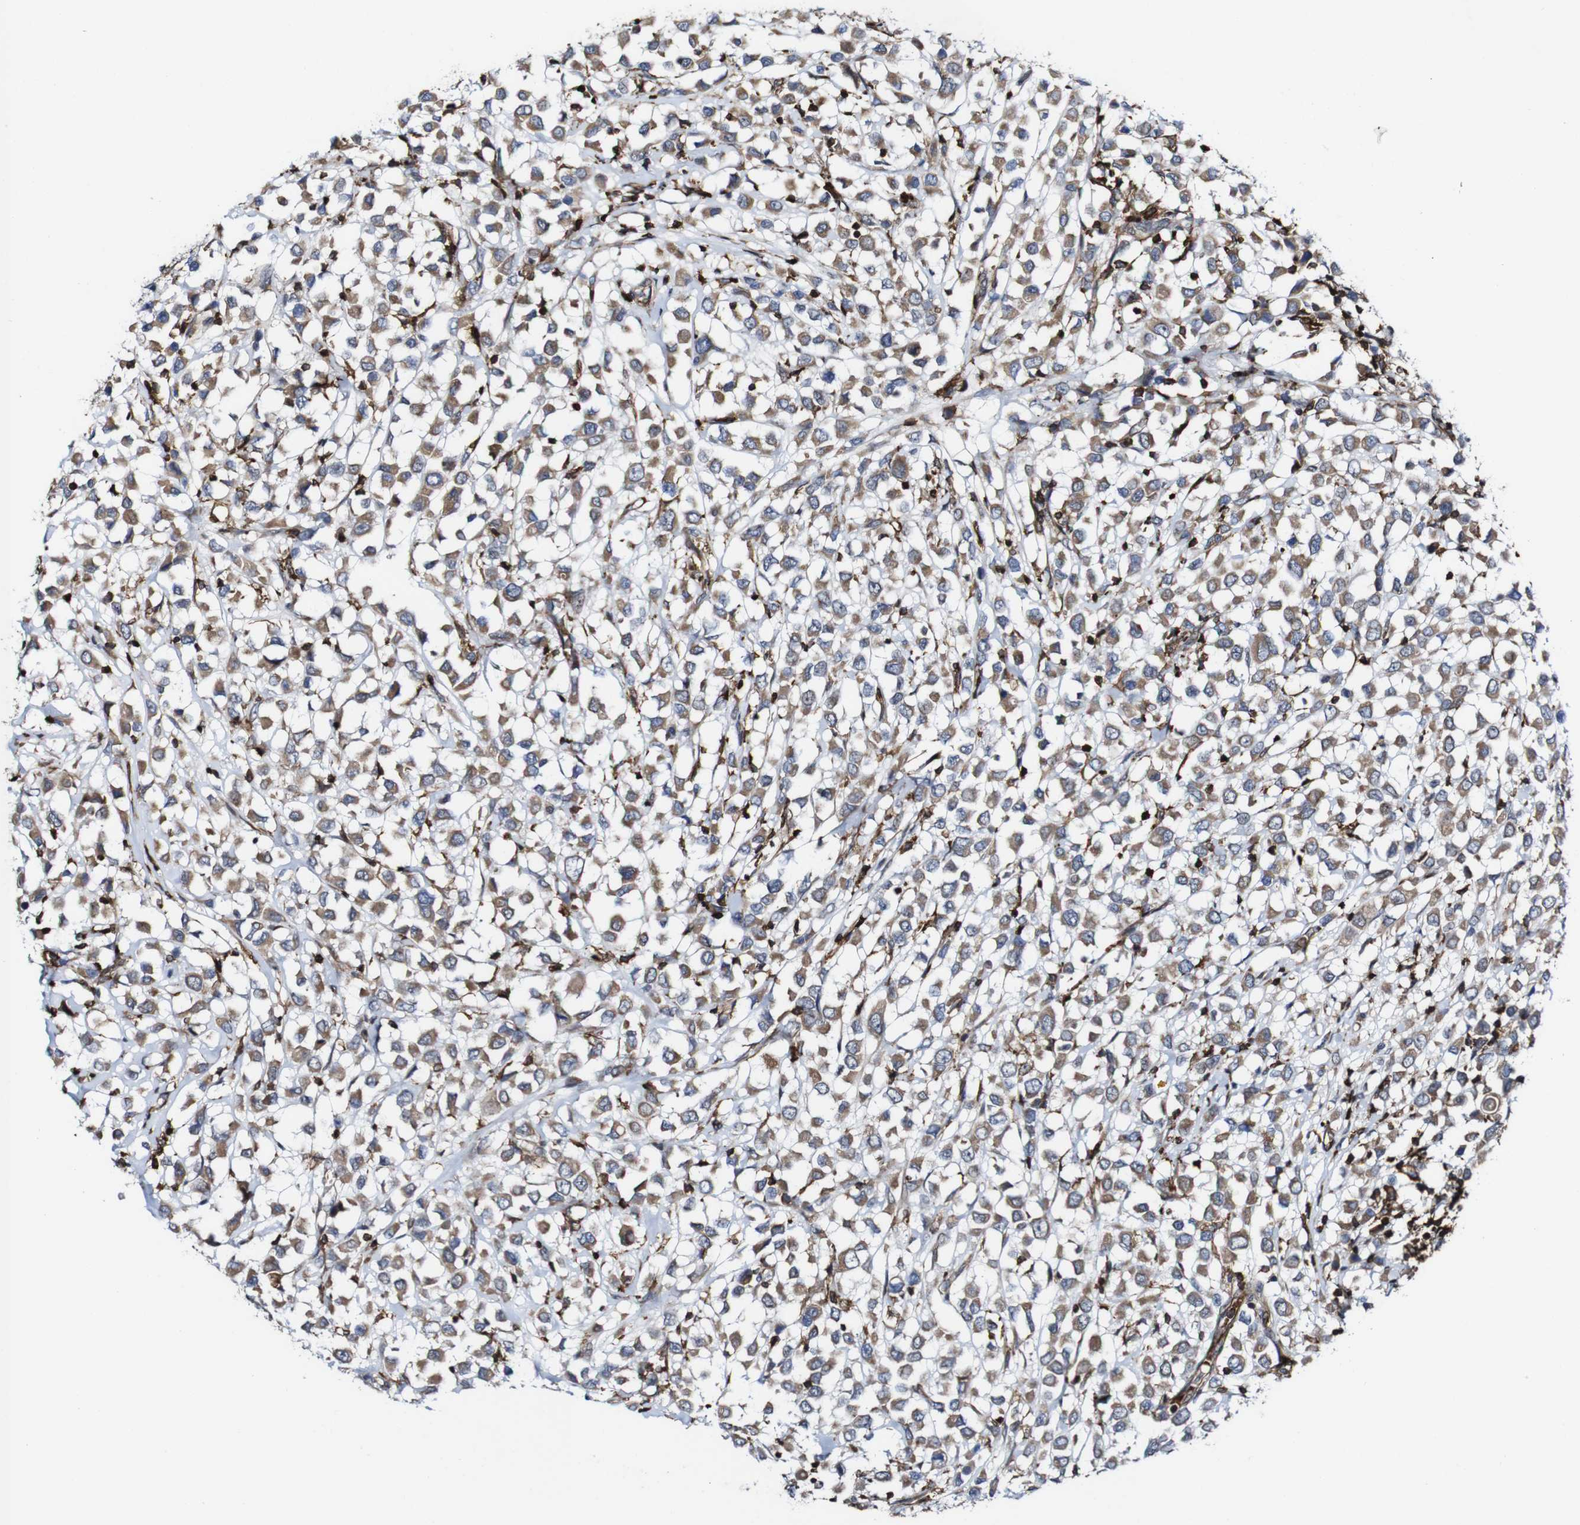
{"staining": {"intensity": "moderate", "quantity": ">75%", "location": "cytoplasmic/membranous"}, "tissue": "breast cancer", "cell_type": "Tumor cells", "image_type": "cancer", "snomed": [{"axis": "morphology", "description": "Duct carcinoma"}, {"axis": "topography", "description": "Breast"}], "caption": "The photomicrograph displays a brown stain indicating the presence of a protein in the cytoplasmic/membranous of tumor cells in breast cancer. (brown staining indicates protein expression, while blue staining denotes nuclei).", "gene": "JAK2", "patient": {"sex": "female", "age": 61}}